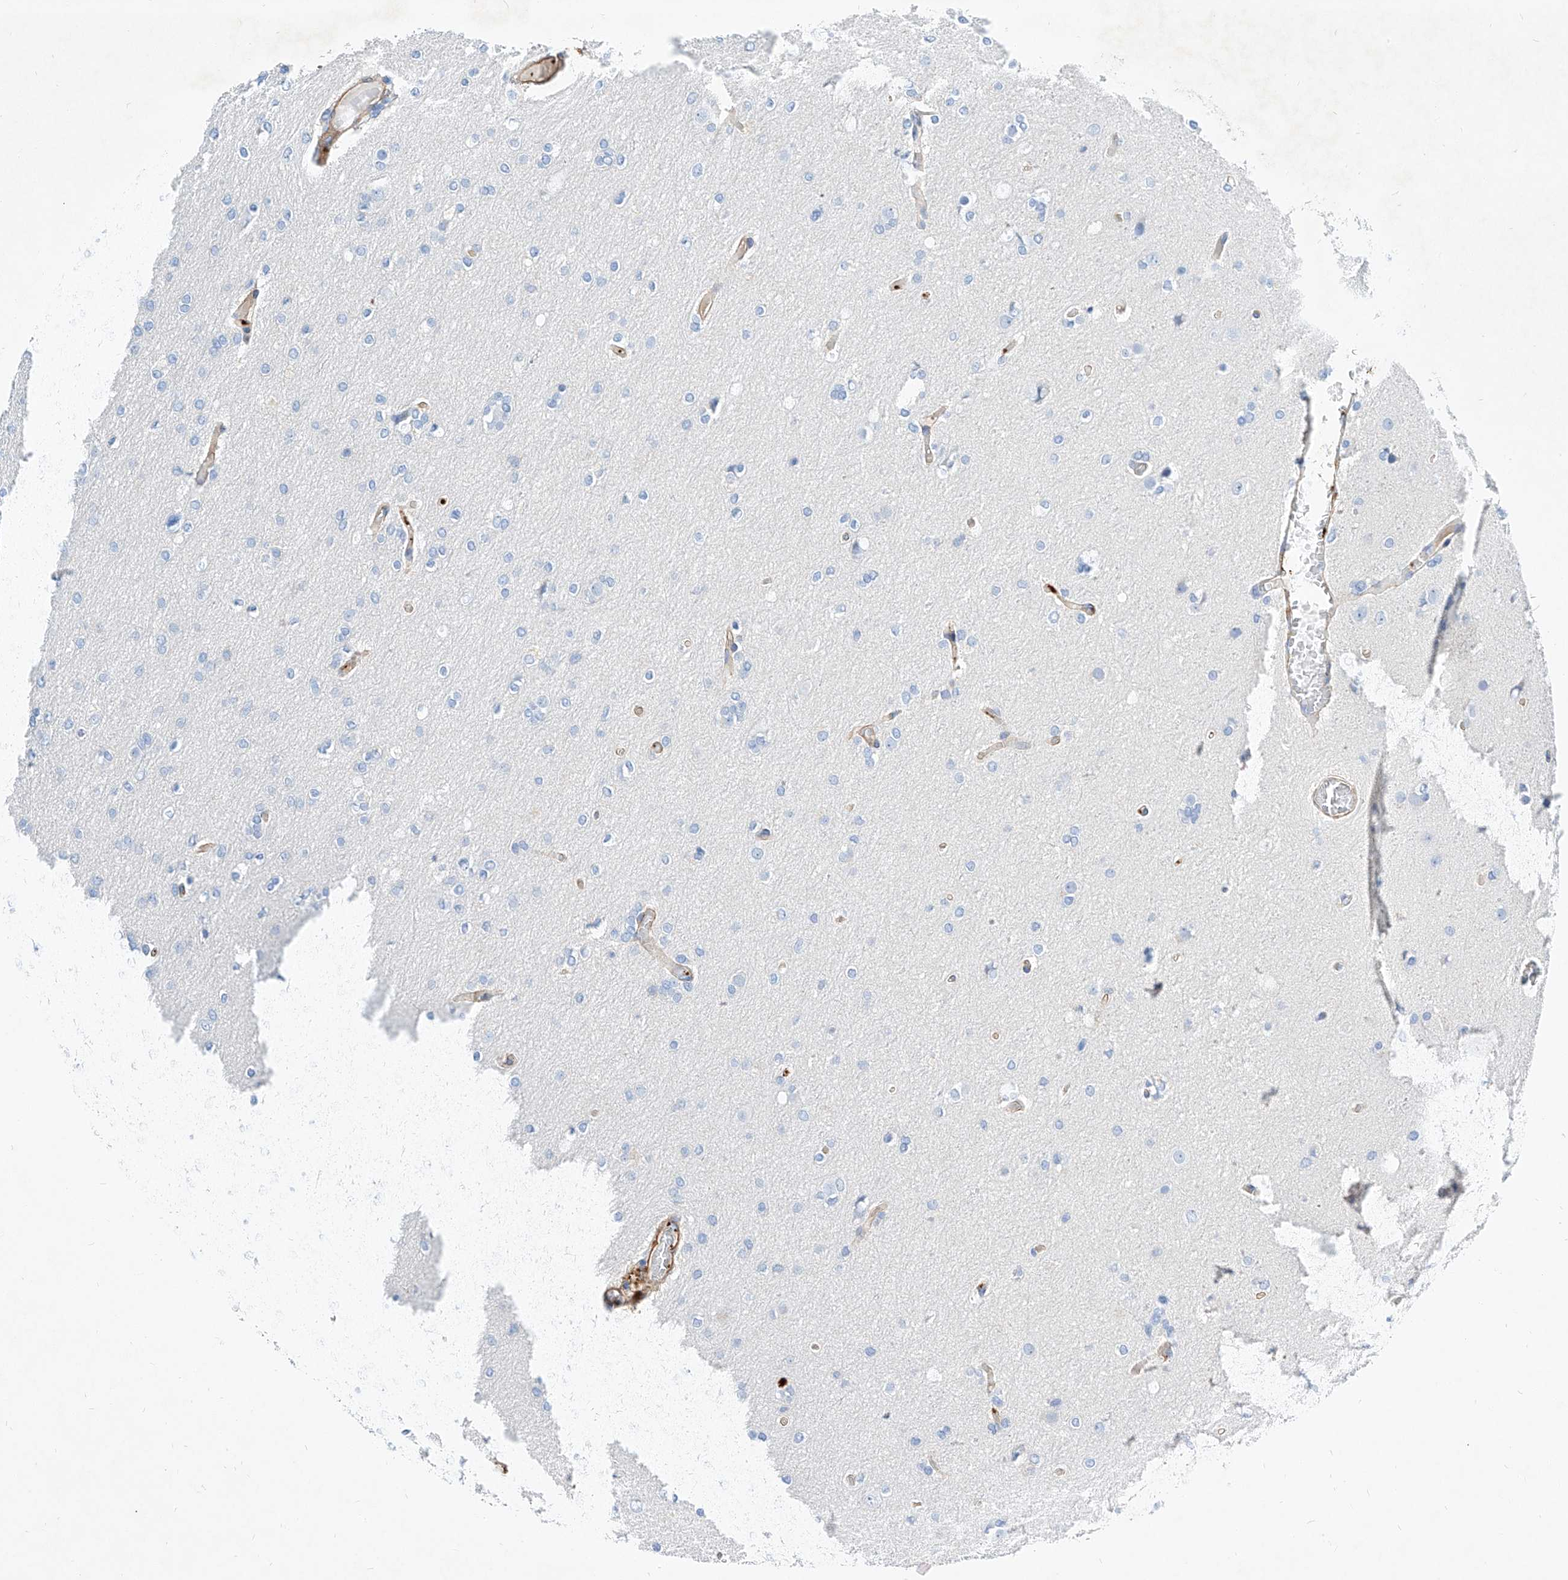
{"staining": {"intensity": "negative", "quantity": "none", "location": "none"}, "tissue": "glioma", "cell_type": "Tumor cells", "image_type": "cancer", "snomed": [{"axis": "morphology", "description": "Glioma, malignant, High grade"}, {"axis": "topography", "description": "Cerebral cortex"}], "caption": "DAB (3,3'-diaminobenzidine) immunohistochemical staining of human malignant glioma (high-grade) reveals no significant expression in tumor cells. Nuclei are stained in blue.", "gene": "TAS2R60", "patient": {"sex": "female", "age": 36}}